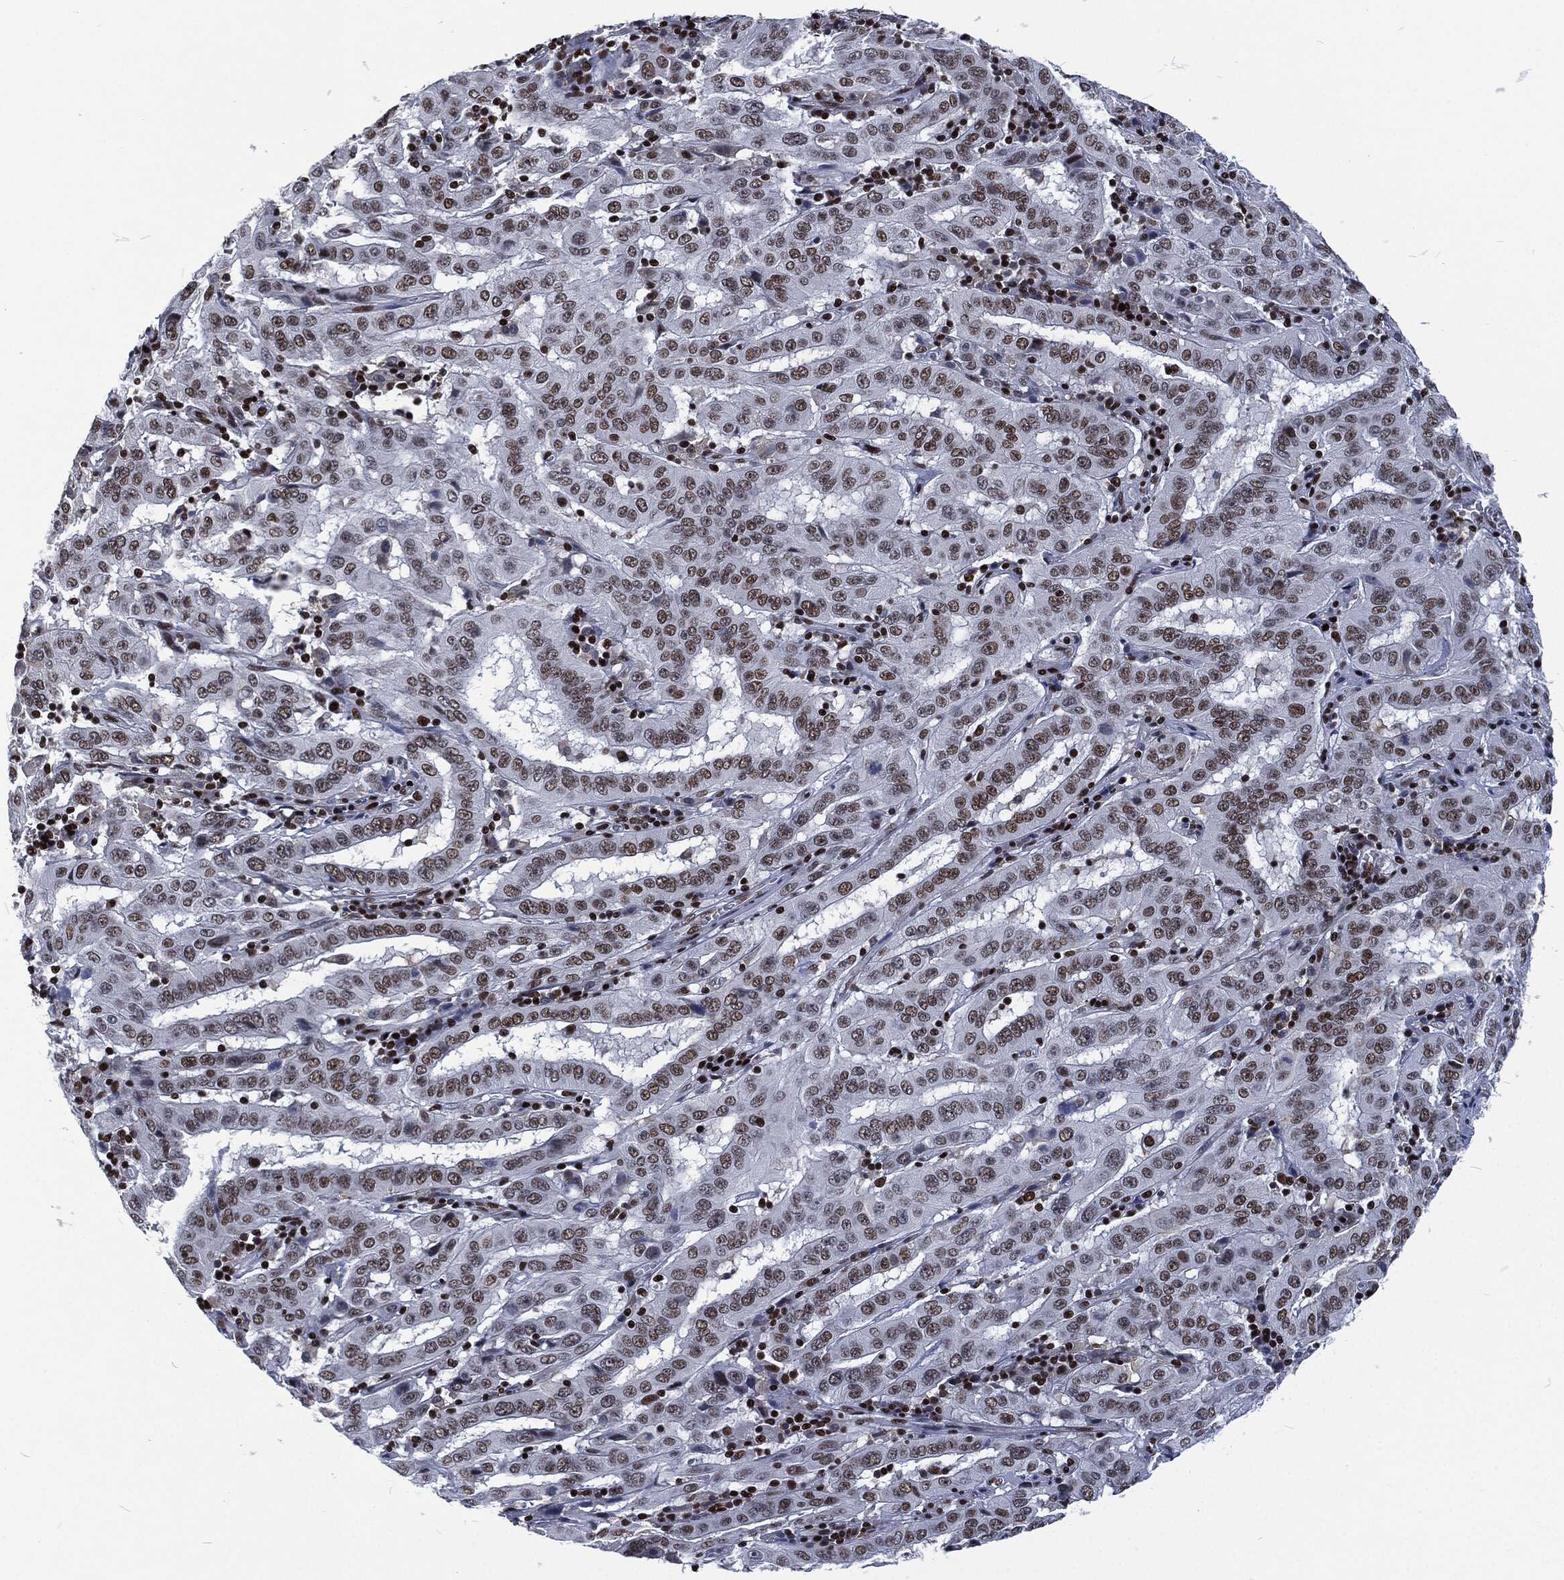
{"staining": {"intensity": "moderate", "quantity": "25%-75%", "location": "nuclear"}, "tissue": "pancreatic cancer", "cell_type": "Tumor cells", "image_type": "cancer", "snomed": [{"axis": "morphology", "description": "Adenocarcinoma, NOS"}, {"axis": "topography", "description": "Pancreas"}], "caption": "Immunohistochemical staining of adenocarcinoma (pancreatic) demonstrates medium levels of moderate nuclear positivity in approximately 25%-75% of tumor cells.", "gene": "DCPS", "patient": {"sex": "male", "age": 63}}